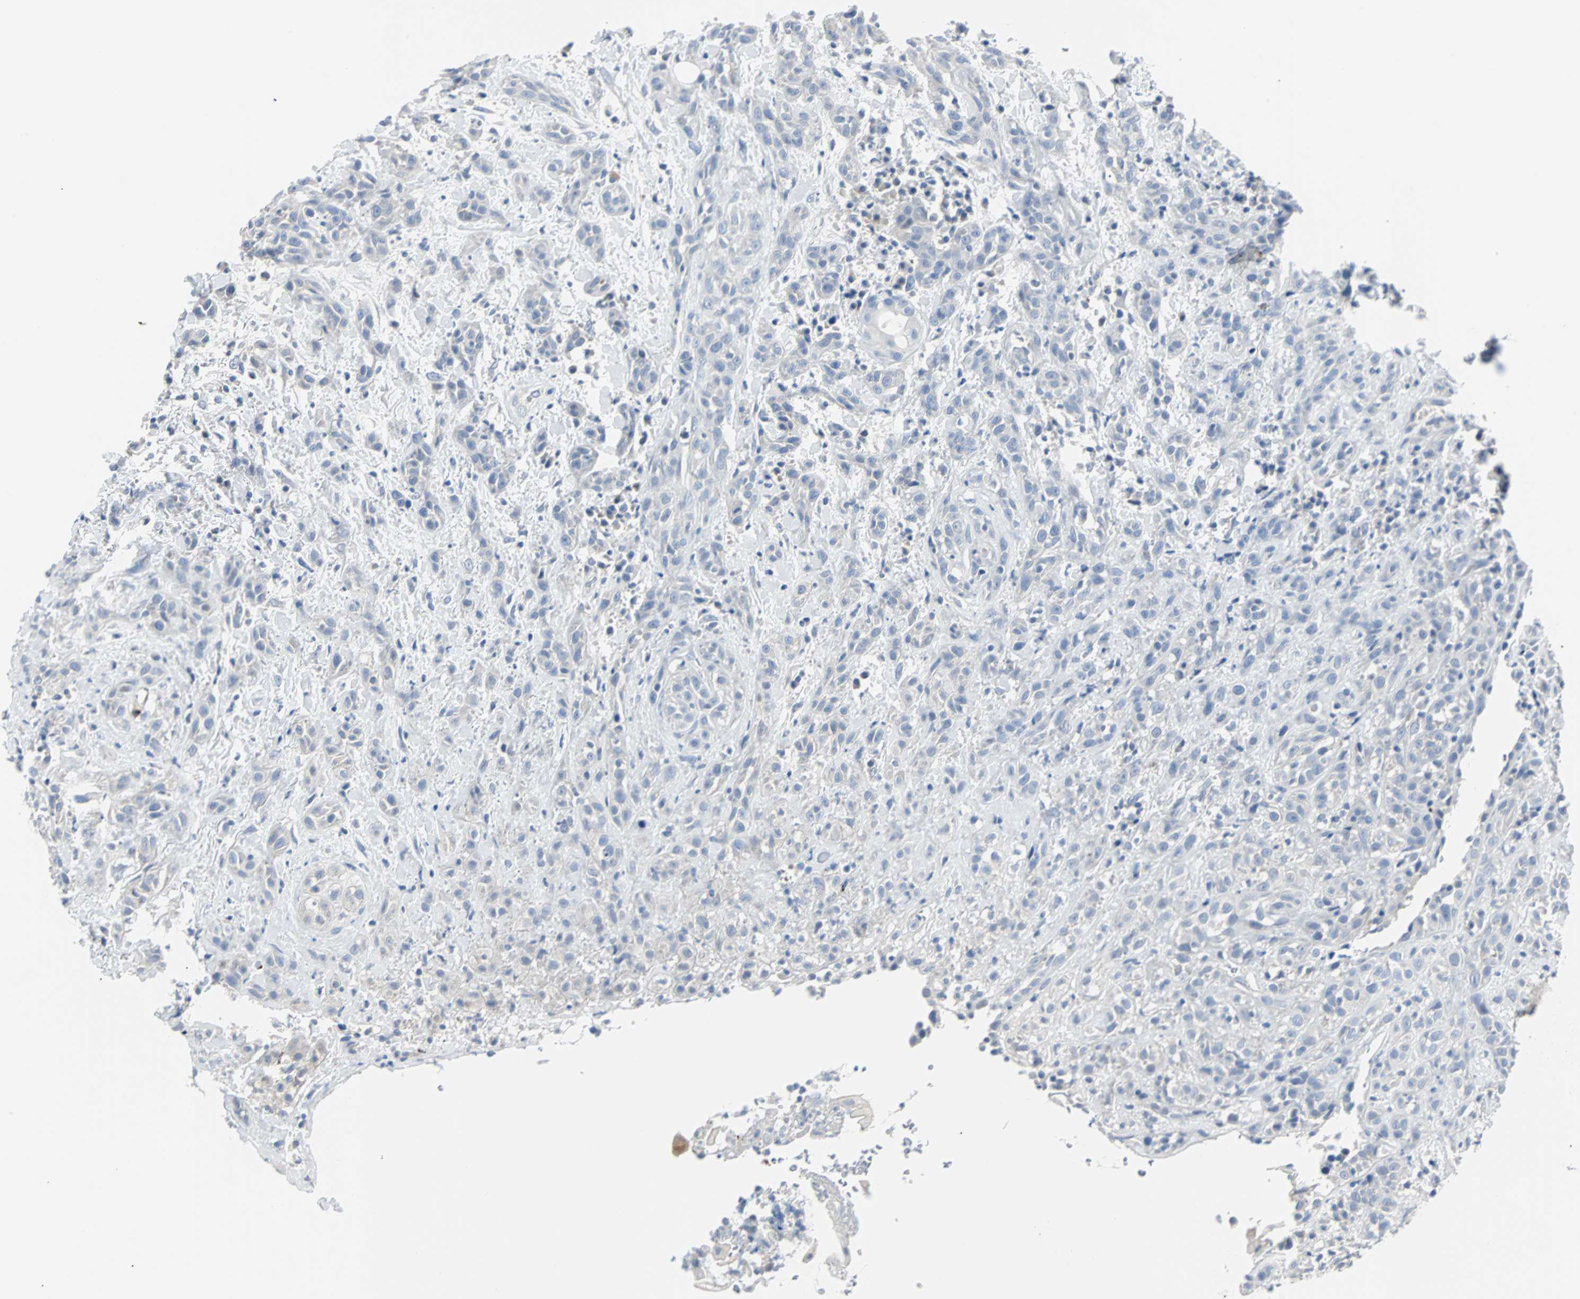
{"staining": {"intensity": "negative", "quantity": "none", "location": "none"}, "tissue": "head and neck cancer", "cell_type": "Tumor cells", "image_type": "cancer", "snomed": [{"axis": "morphology", "description": "Squamous cell carcinoma, NOS"}, {"axis": "topography", "description": "Head-Neck"}], "caption": "Head and neck cancer (squamous cell carcinoma) was stained to show a protein in brown. There is no significant positivity in tumor cells.", "gene": "RASA1", "patient": {"sex": "male", "age": 62}}